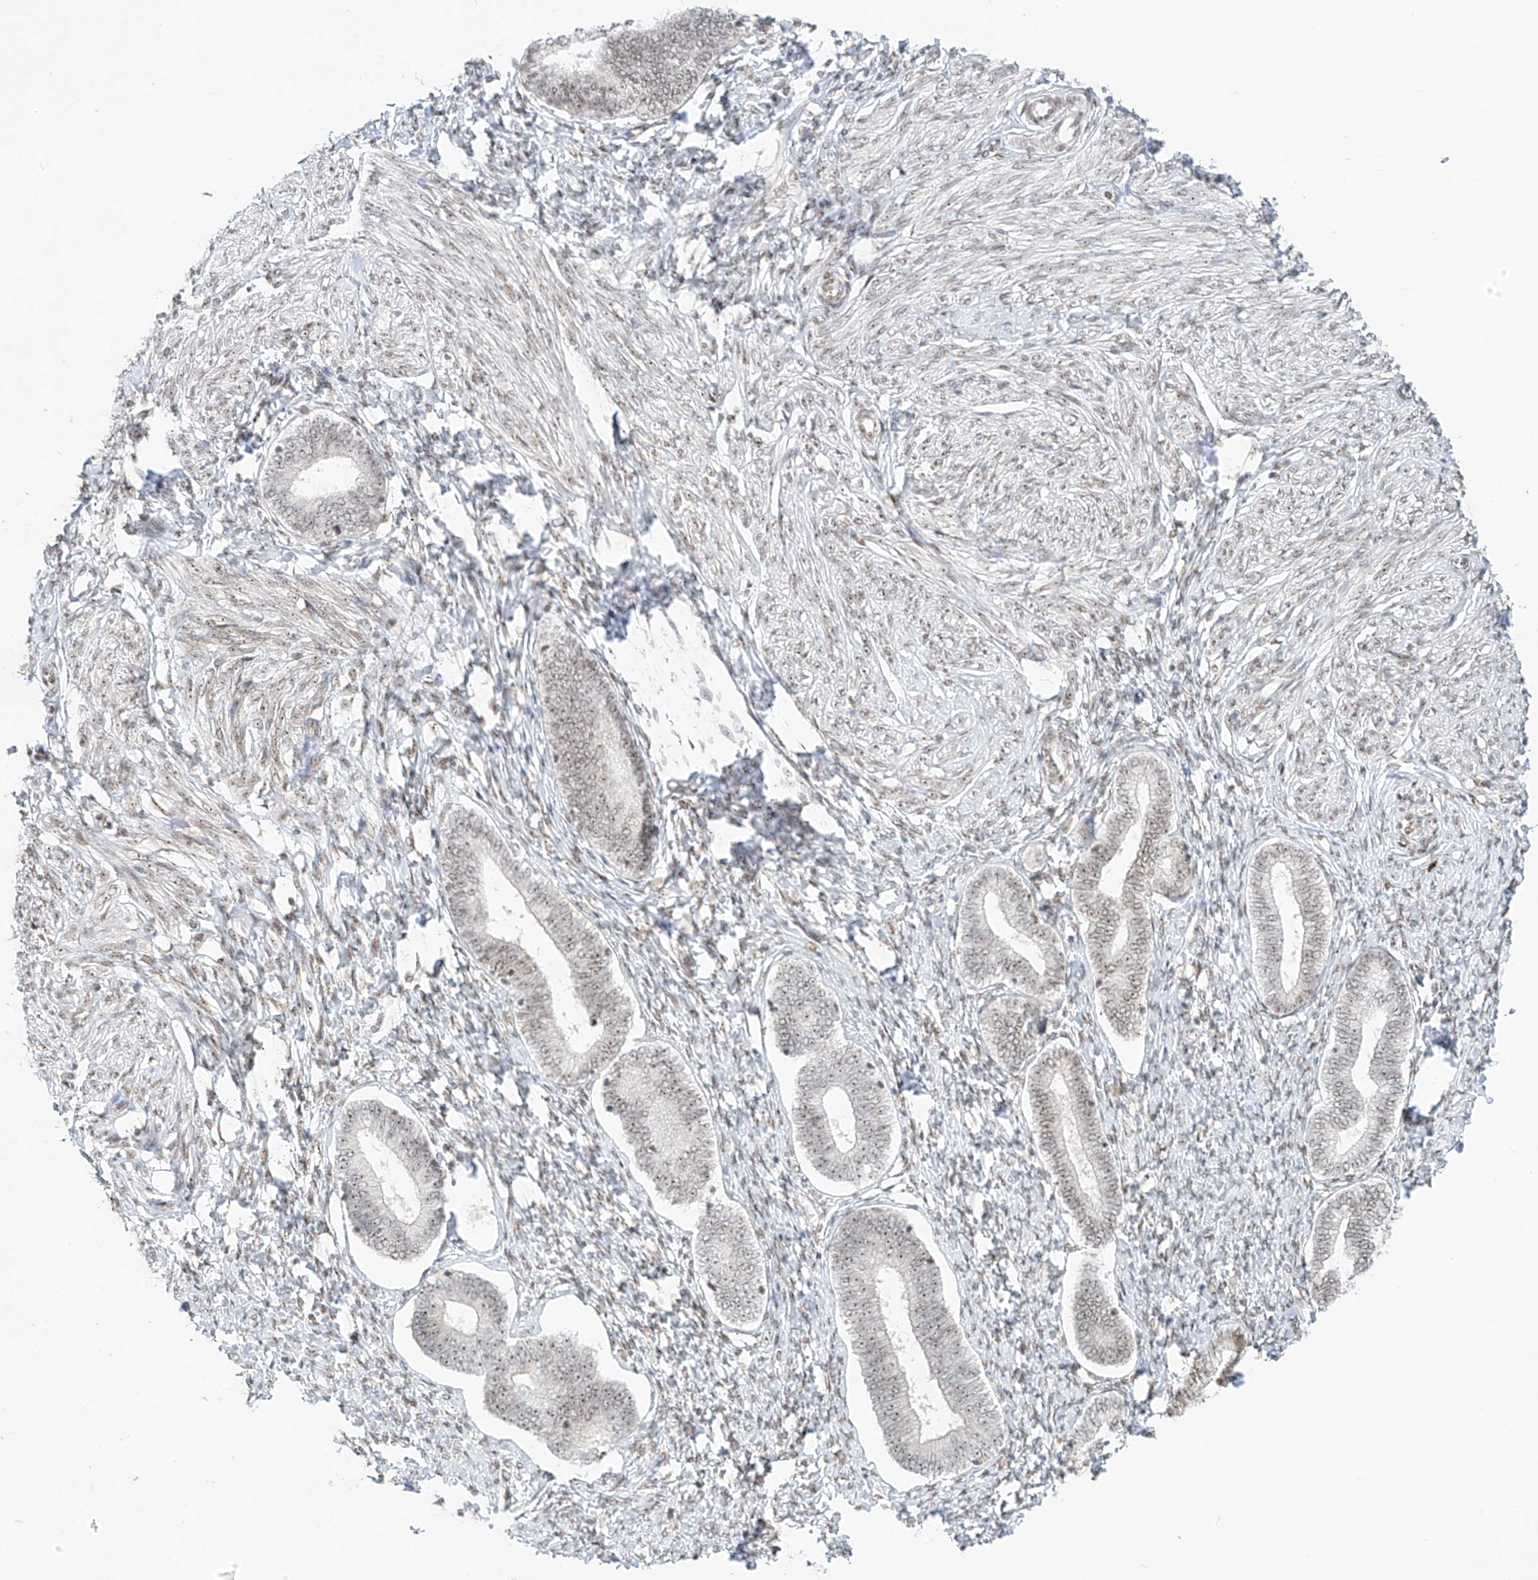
{"staining": {"intensity": "weak", "quantity": "<25%", "location": "cytoplasmic/membranous"}, "tissue": "endometrium", "cell_type": "Cells in endometrial stroma", "image_type": "normal", "snomed": [{"axis": "morphology", "description": "Normal tissue, NOS"}, {"axis": "topography", "description": "Endometrium"}], "caption": "Image shows no protein staining in cells in endometrial stroma of benign endometrium.", "gene": "ZNF512", "patient": {"sex": "female", "age": 72}}